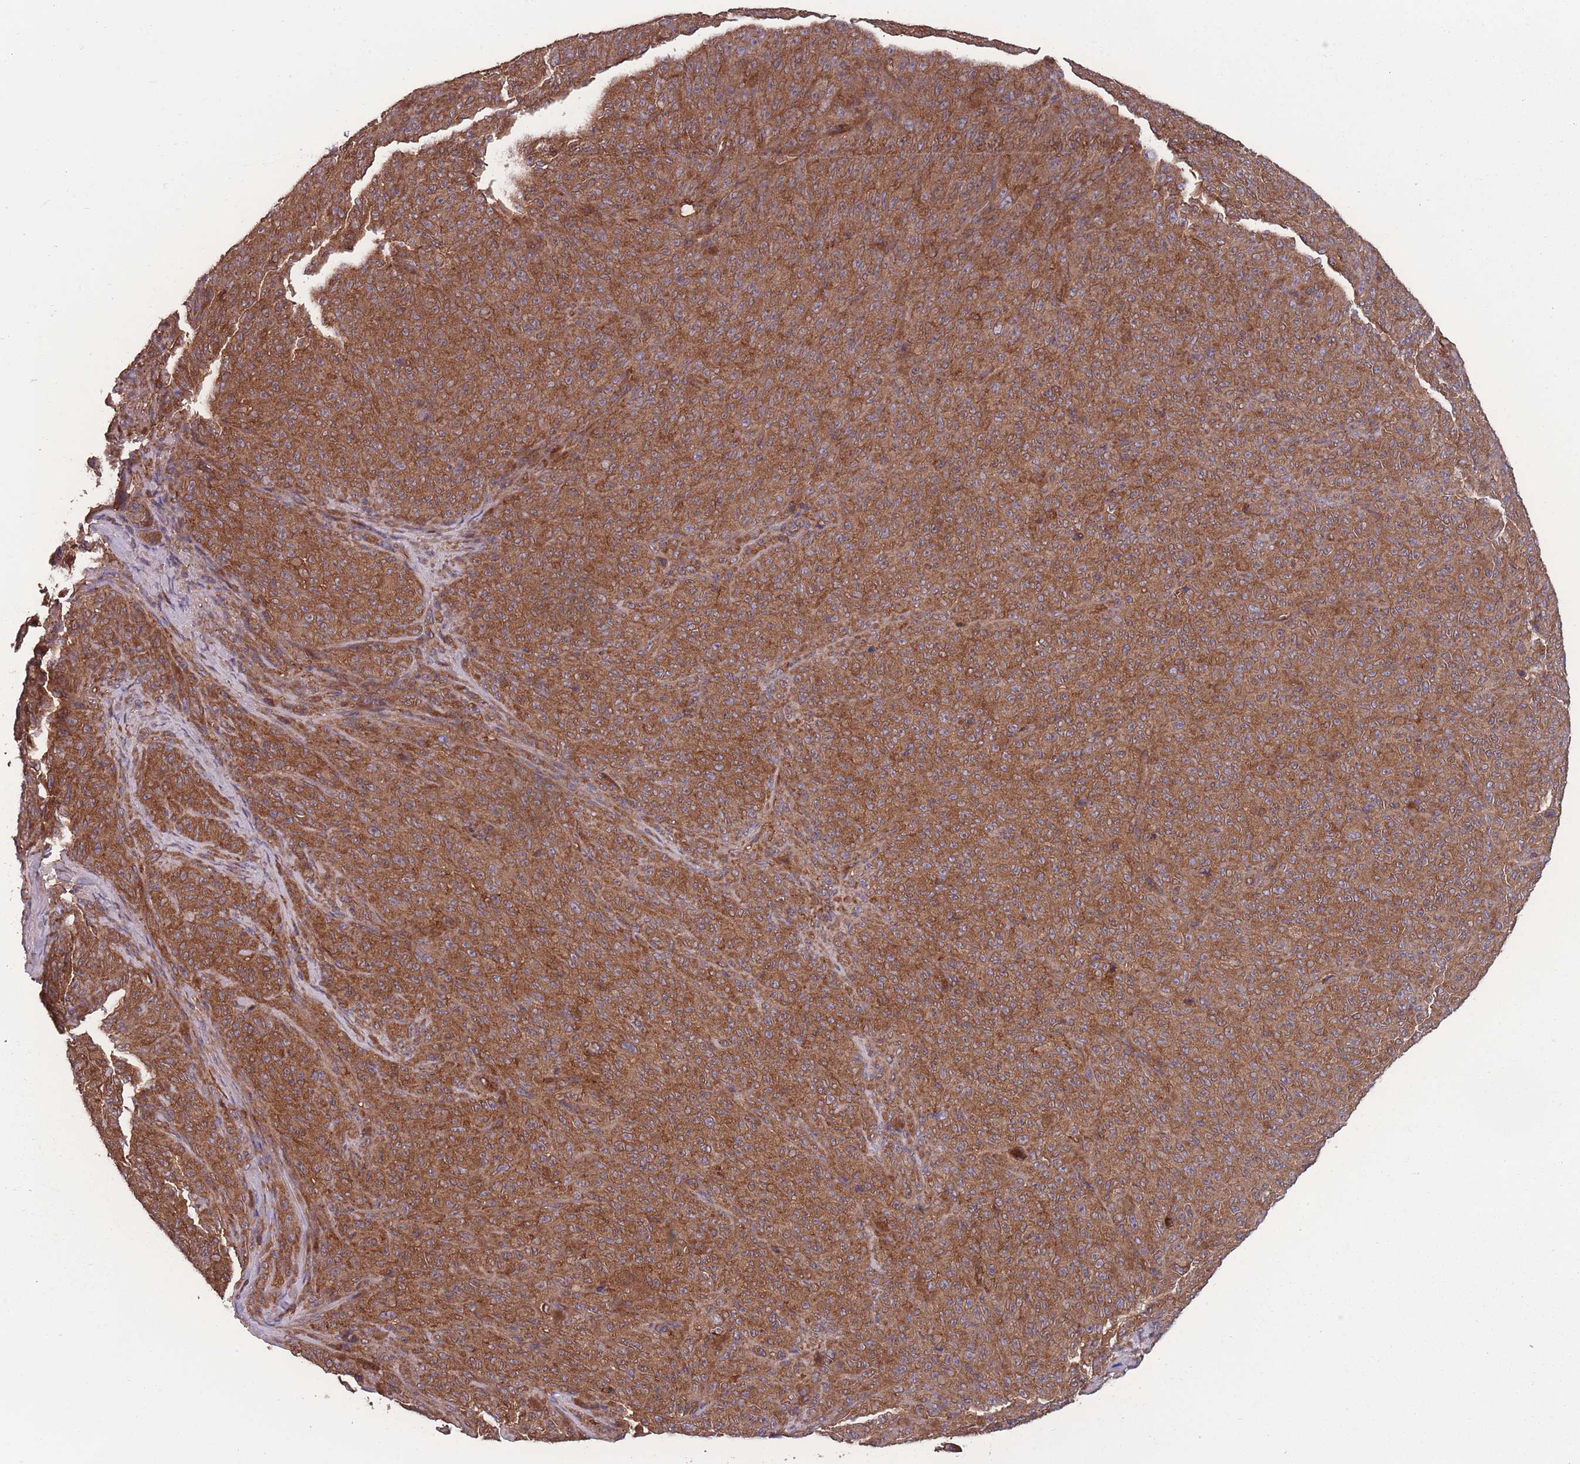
{"staining": {"intensity": "moderate", "quantity": ">75%", "location": "cytoplasmic/membranous"}, "tissue": "melanoma", "cell_type": "Tumor cells", "image_type": "cancer", "snomed": [{"axis": "morphology", "description": "Malignant melanoma, NOS"}, {"axis": "topography", "description": "Skin"}], "caption": "Protein analysis of melanoma tissue shows moderate cytoplasmic/membranous staining in approximately >75% of tumor cells.", "gene": "ZPR1", "patient": {"sex": "female", "age": 82}}